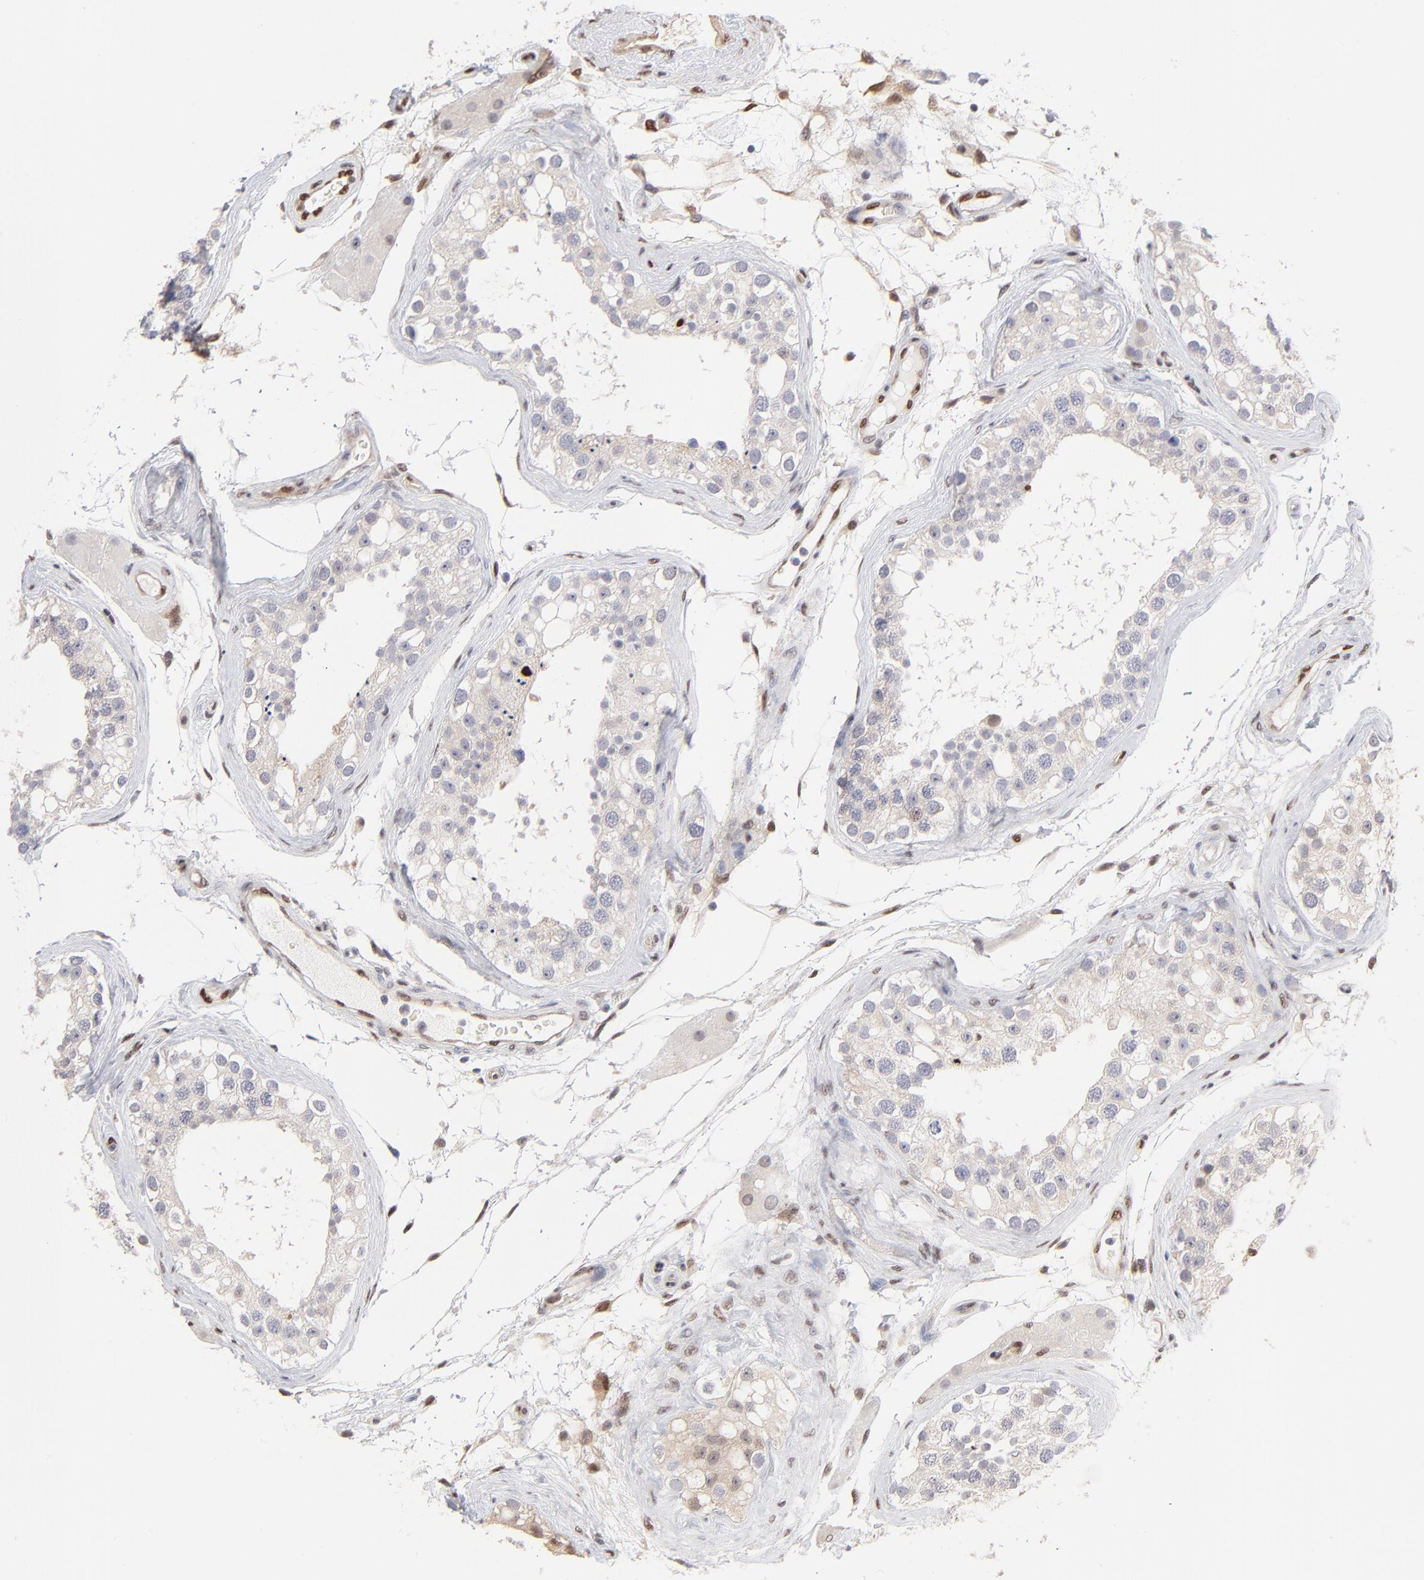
{"staining": {"intensity": "moderate", "quantity": "25%-75%", "location": "nuclear"}, "tissue": "testis", "cell_type": "Cells in seminiferous ducts", "image_type": "normal", "snomed": [{"axis": "morphology", "description": "Normal tissue, NOS"}, {"axis": "topography", "description": "Testis"}], "caption": "Immunohistochemical staining of unremarkable testis demonstrates 25%-75% levels of moderate nuclear protein staining in about 25%-75% of cells in seminiferous ducts. (Brightfield microscopy of DAB IHC at high magnification).", "gene": "STAT3", "patient": {"sex": "male", "age": 68}}